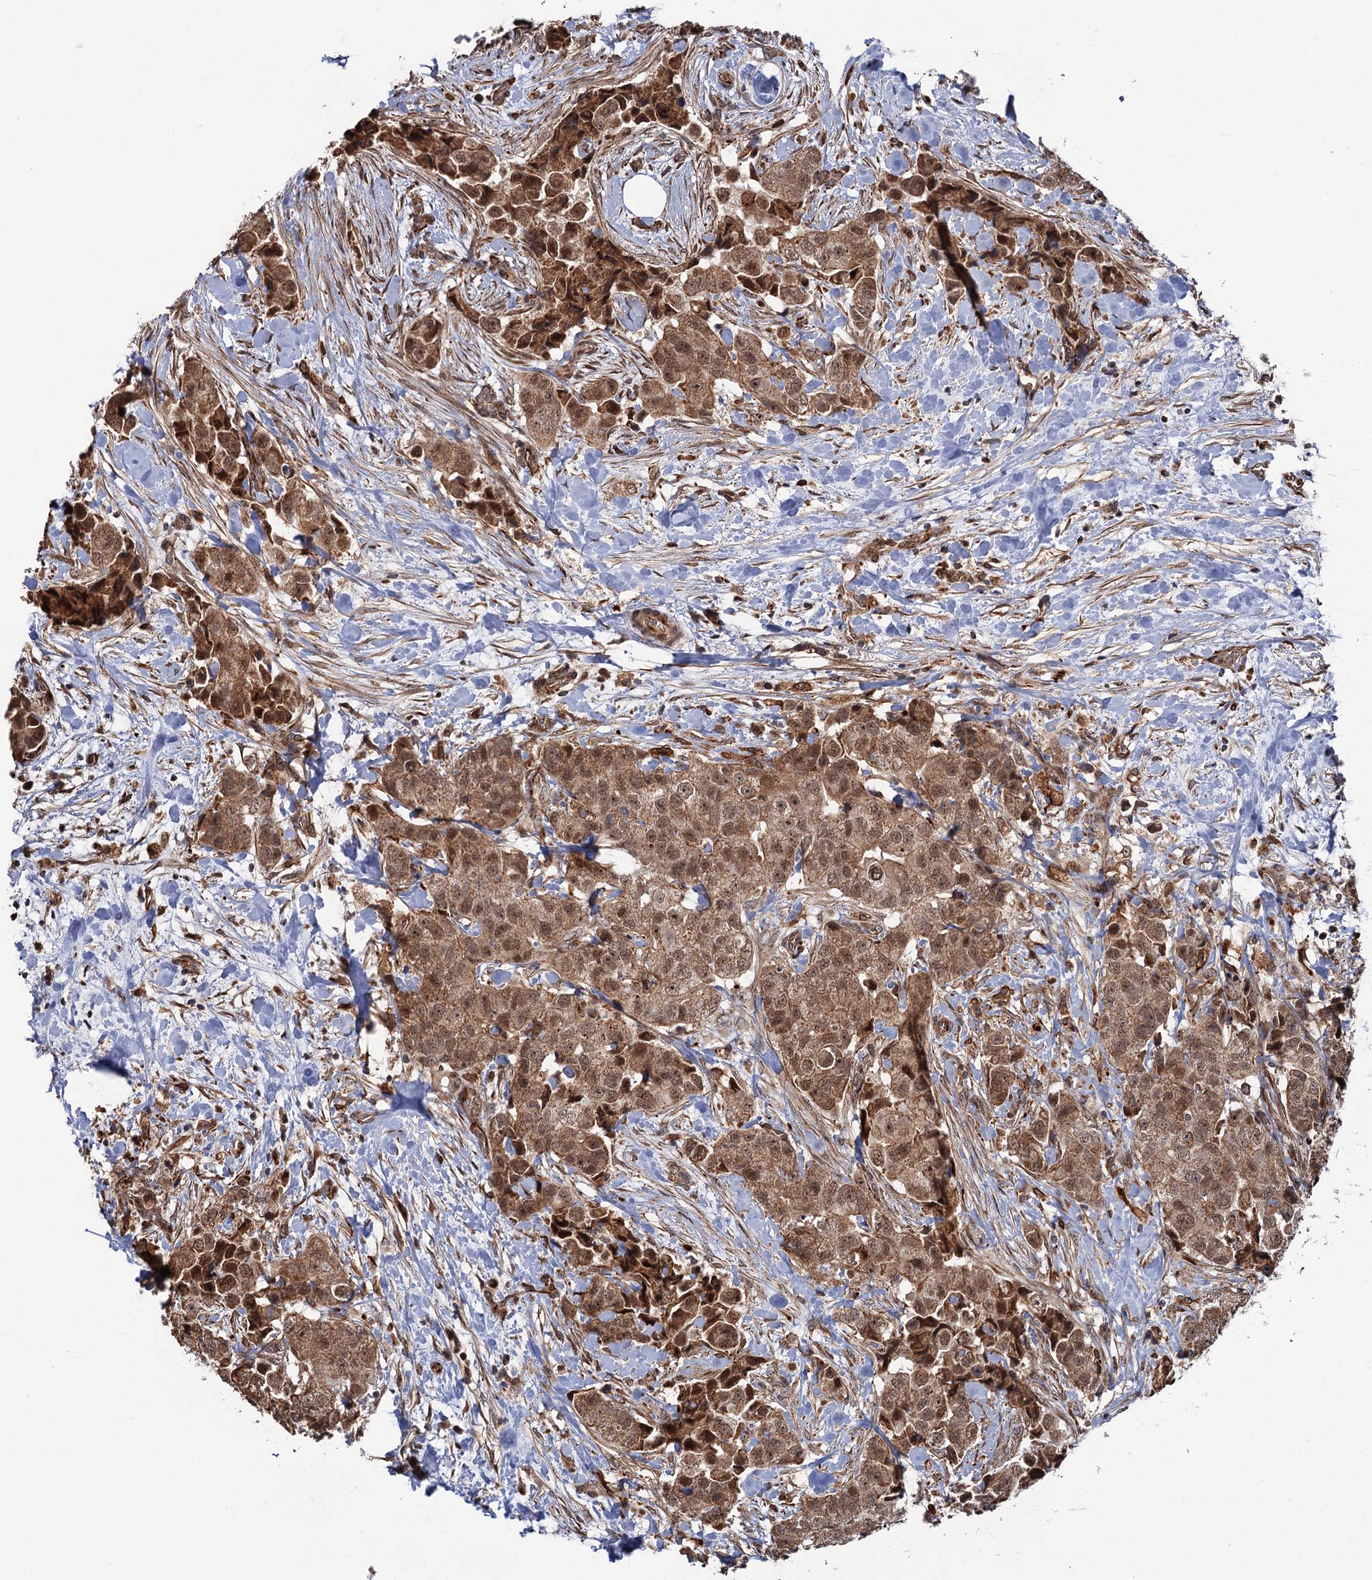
{"staining": {"intensity": "moderate", "quantity": ">75%", "location": "cytoplasmic/membranous,nuclear"}, "tissue": "breast cancer", "cell_type": "Tumor cells", "image_type": "cancer", "snomed": [{"axis": "morphology", "description": "Normal tissue, NOS"}, {"axis": "morphology", "description": "Duct carcinoma"}, {"axis": "topography", "description": "Breast"}], "caption": "Immunohistochemical staining of human breast cancer displays medium levels of moderate cytoplasmic/membranous and nuclear protein staining in about >75% of tumor cells.", "gene": "FSIP1", "patient": {"sex": "female", "age": 62}}